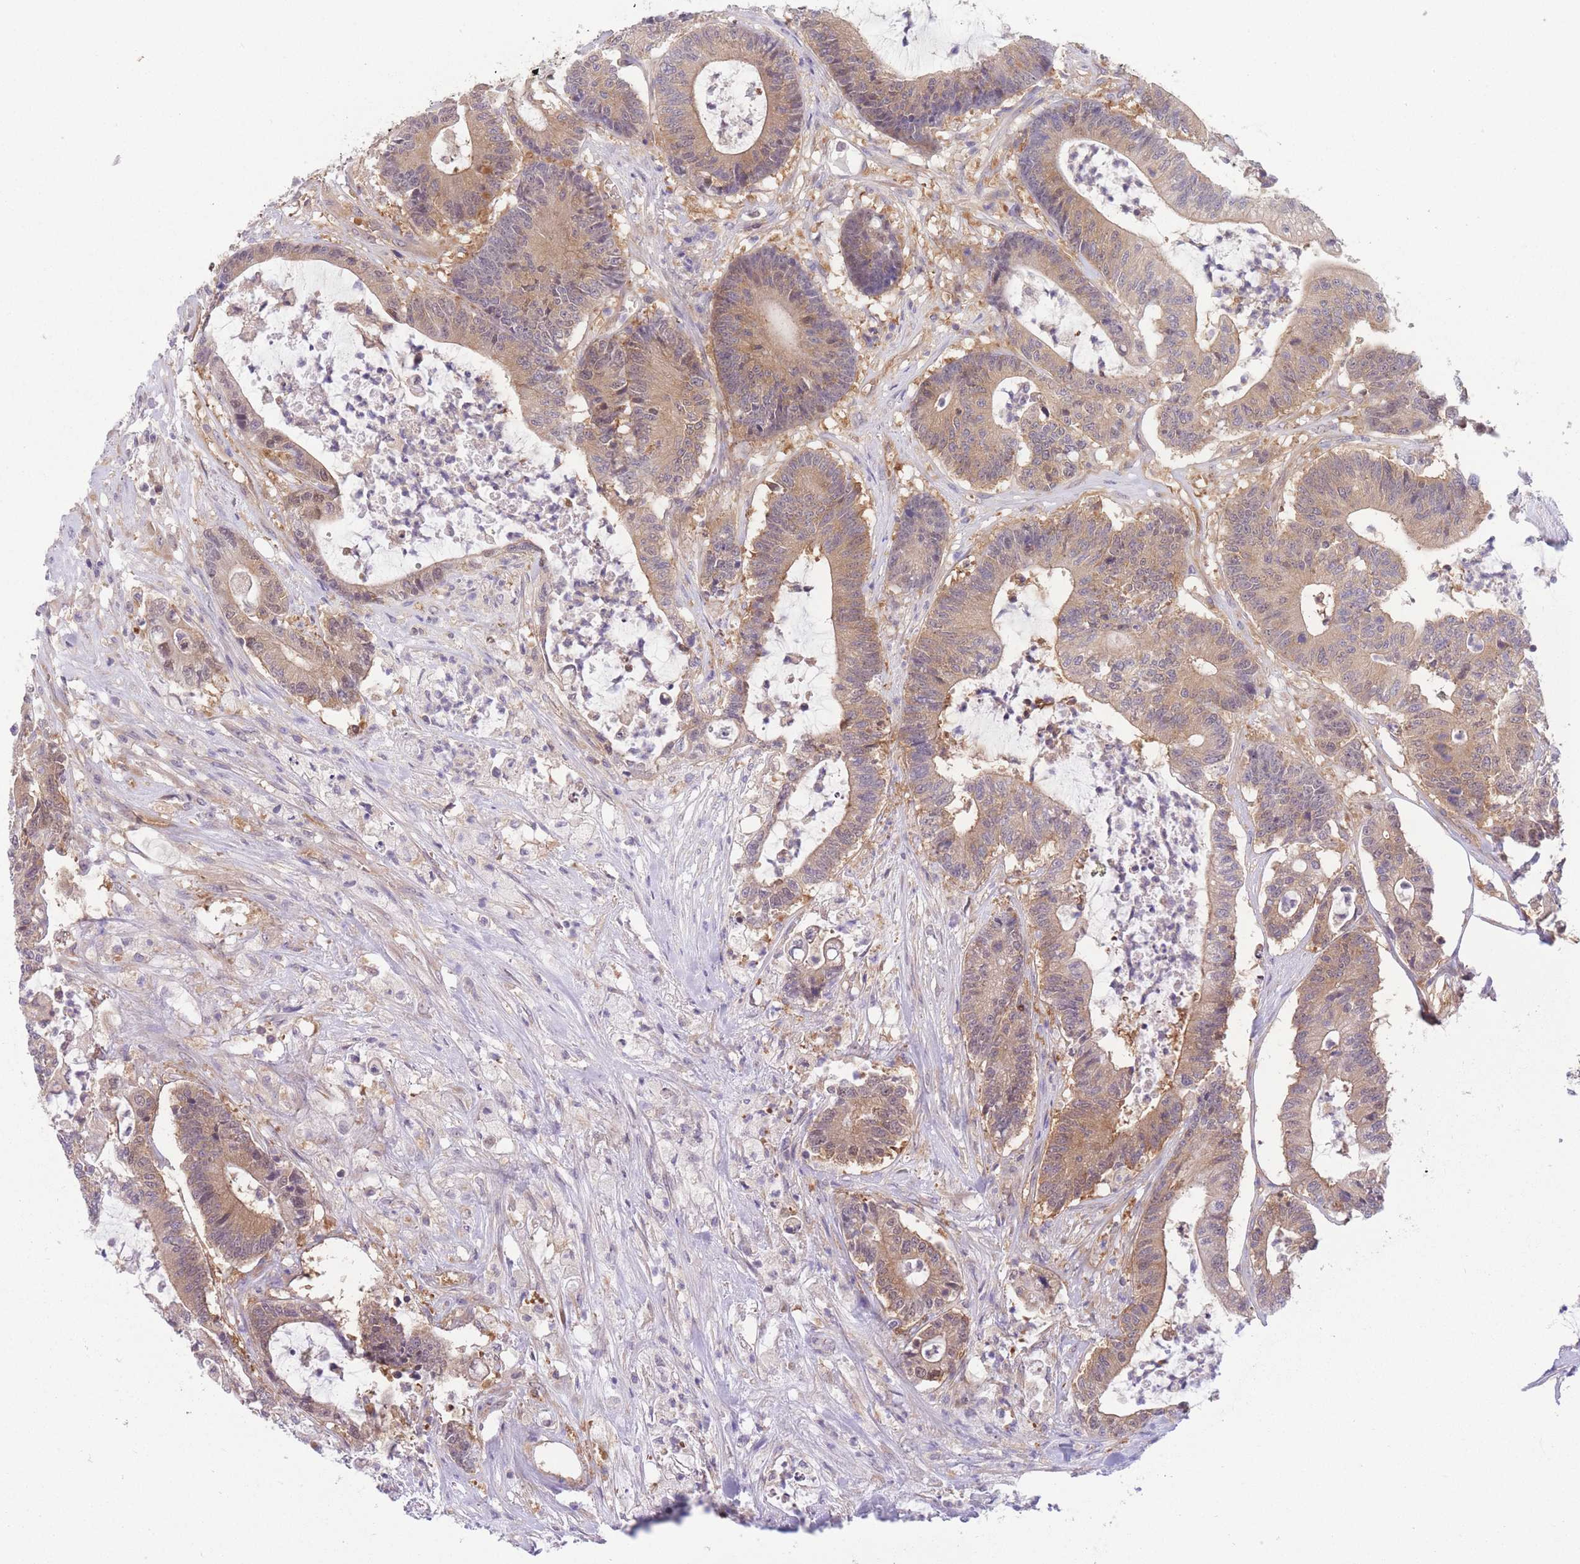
{"staining": {"intensity": "weak", "quantity": ">75%", "location": "cytoplasmic/membranous"}, "tissue": "colorectal cancer", "cell_type": "Tumor cells", "image_type": "cancer", "snomed": [{"axis": "morphology", "description": "Adenocarcinoma, NOS"}, {"axis": "topography", "description": "Colon"}], "caption": "About >75% of tumor cells in human colorectal cancer (adenocarcinoma) exhibit weak cytoplasmic/membranous protein expression as visualized by brown immunohistochemical staining.", "gene": "PFDN6", "patient": {"sex": "female", "age": 84}}